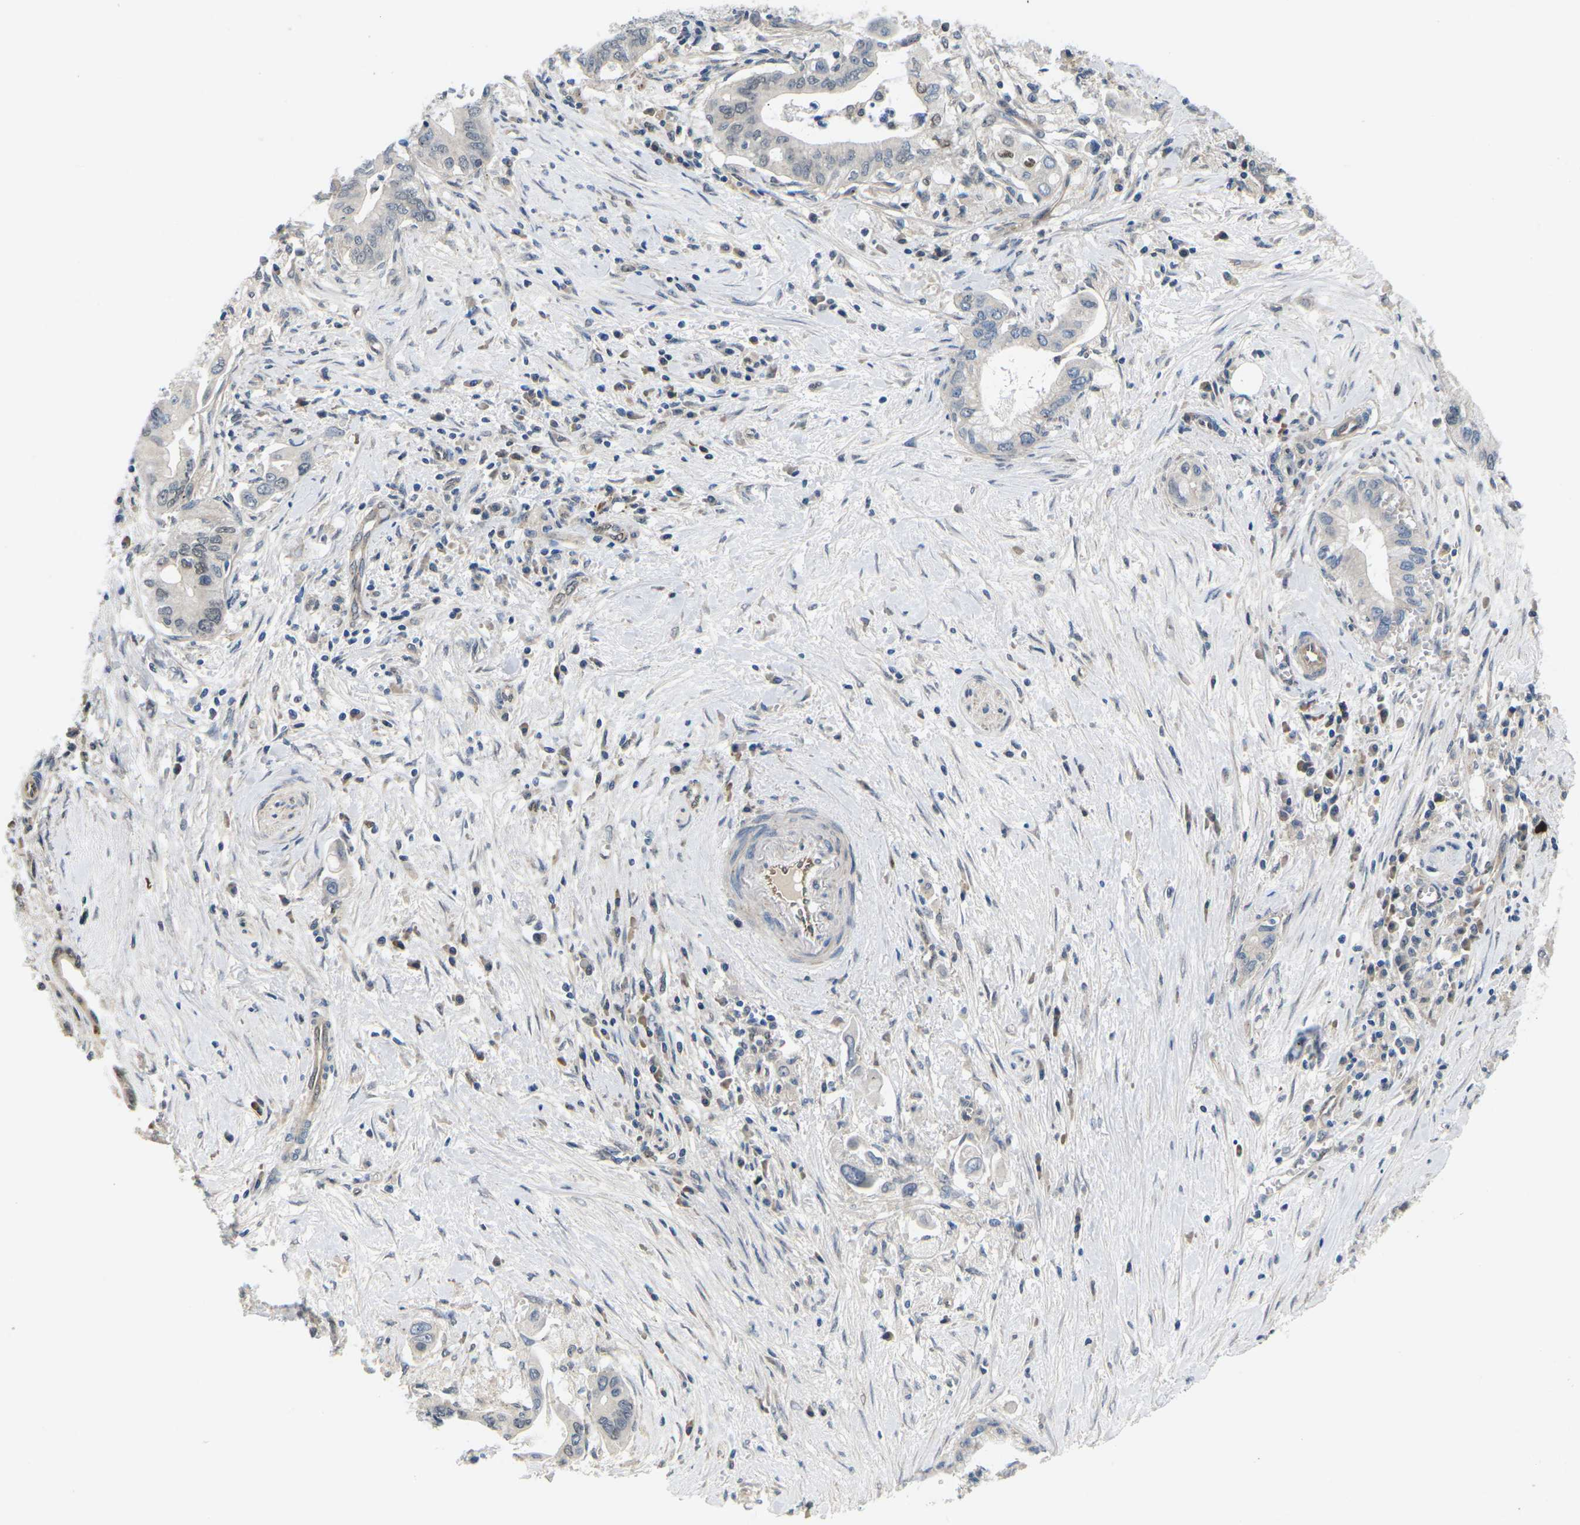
{"staining": {"intensity": "negative", "quantity": "none", "location": "none"}, "tissue": "pancreatic cancer", "cell_type": "Tumor cells", "image_type": "cancer", "snomed": [{"axis": "morphology", "description": "Adenocarcinoma, NOS"}, {"axis": "topography", "description": "Pancreas"}], "caption": "This is an immunohistochemistry (IHC) histopathology image of human pancreatic cancer. There is no positivity in tumor cells.", "gene": "ERBB4", "patient": {"sex": "female", "age": 73}}